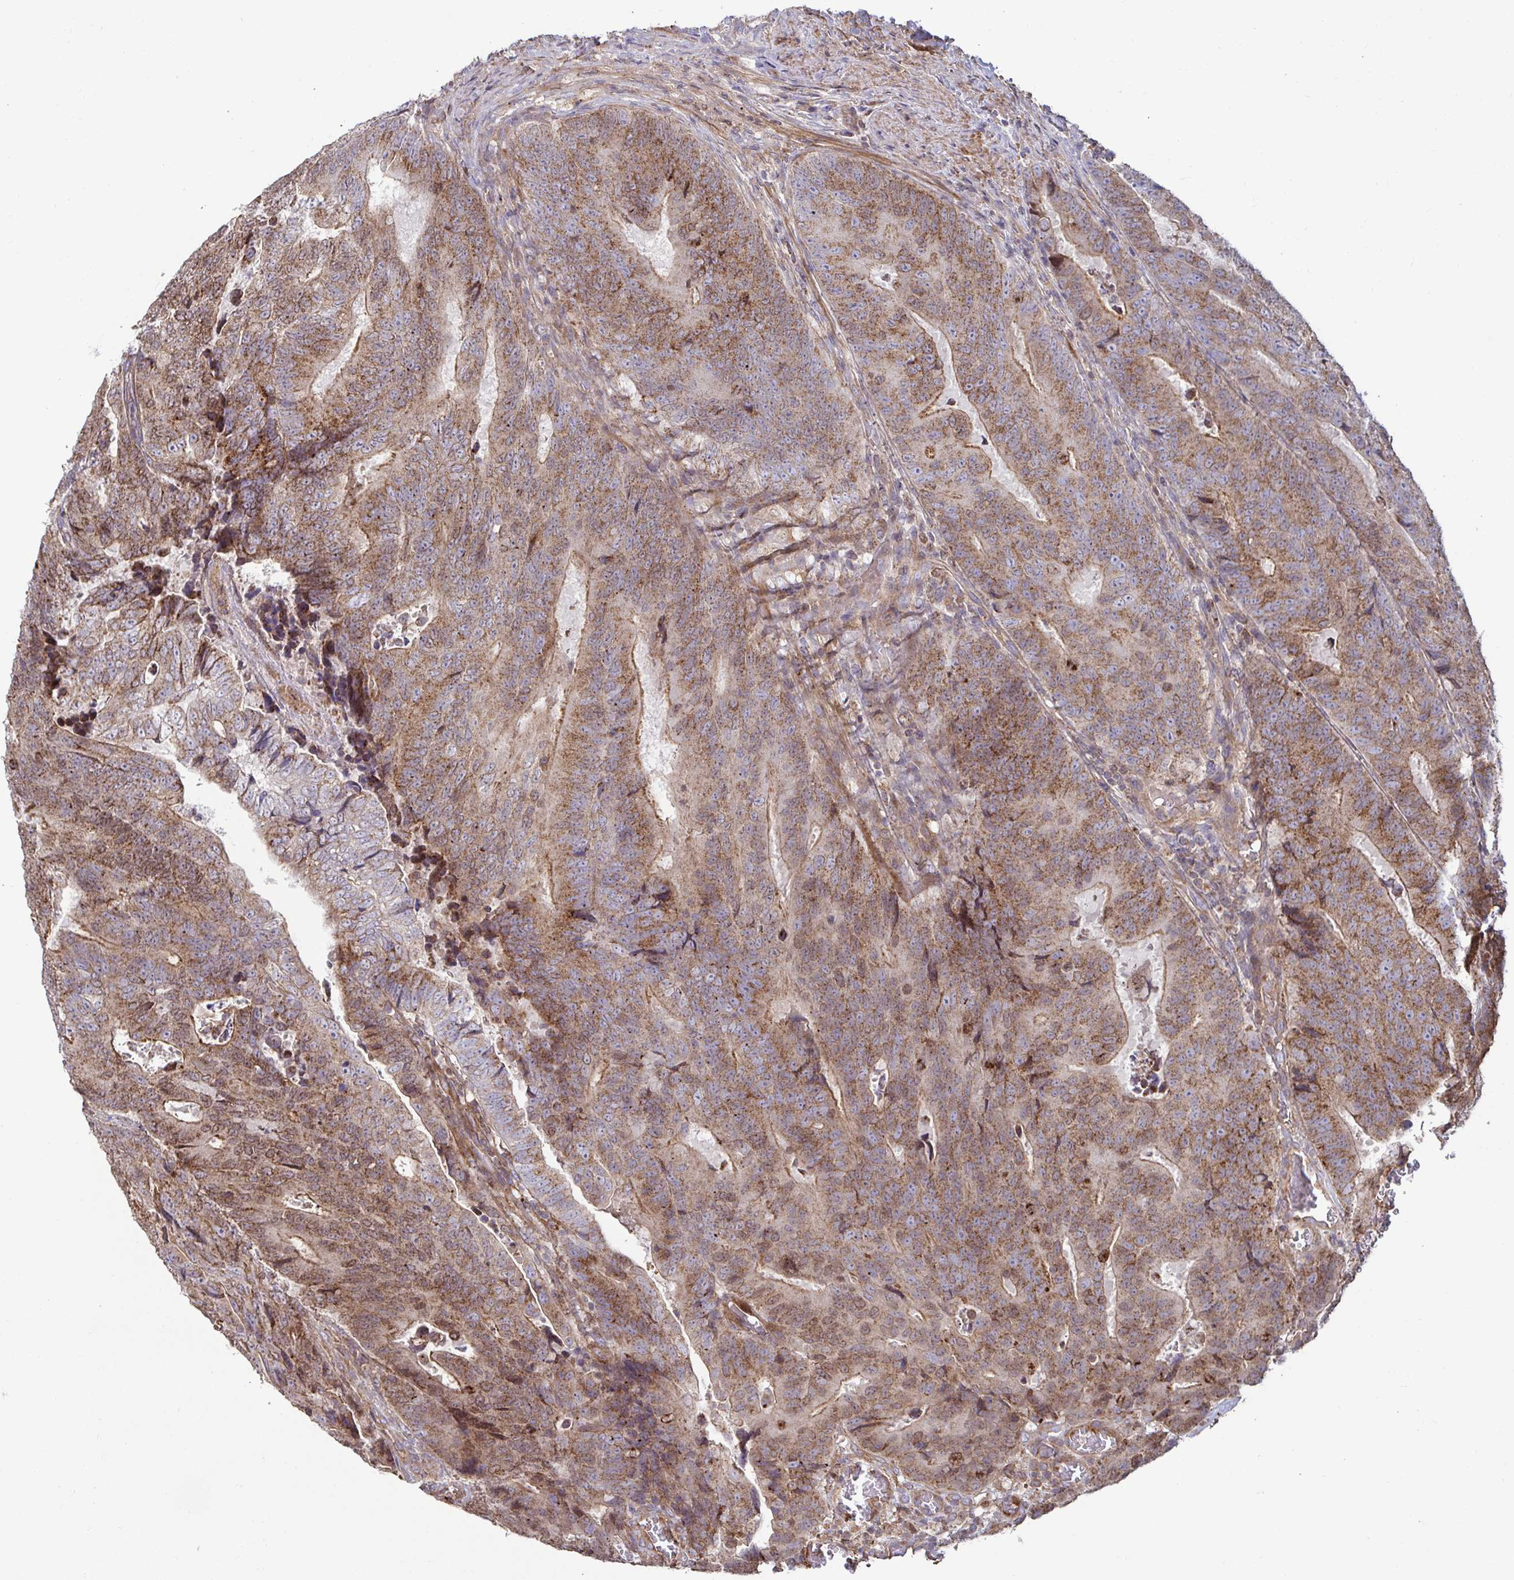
{"staining": {"intensity": "moderate", "quantity": ">75%", "location": "cytoplasmic/membranous"}, "tissue": "colorectal cancer", "cell_type": "Tumor cells", "image_type": "cancer", "snomed": [{"axis": "morphology", "description": "Adenocarcinoma, NOS"}, {"axis": "topography", "description": "Colon"}], "caption": "This photomicrograph reveals adenocarcinoma (colorectal) stained with immunohistochemistry to label a protein in brown. The cytoplasmic/membranous of tumor cells show moderate positivity for the protein. Nuclei are counter-stained blue.", "gene": "SPRY1", "patient": {"sex": "female", "age": 48}}